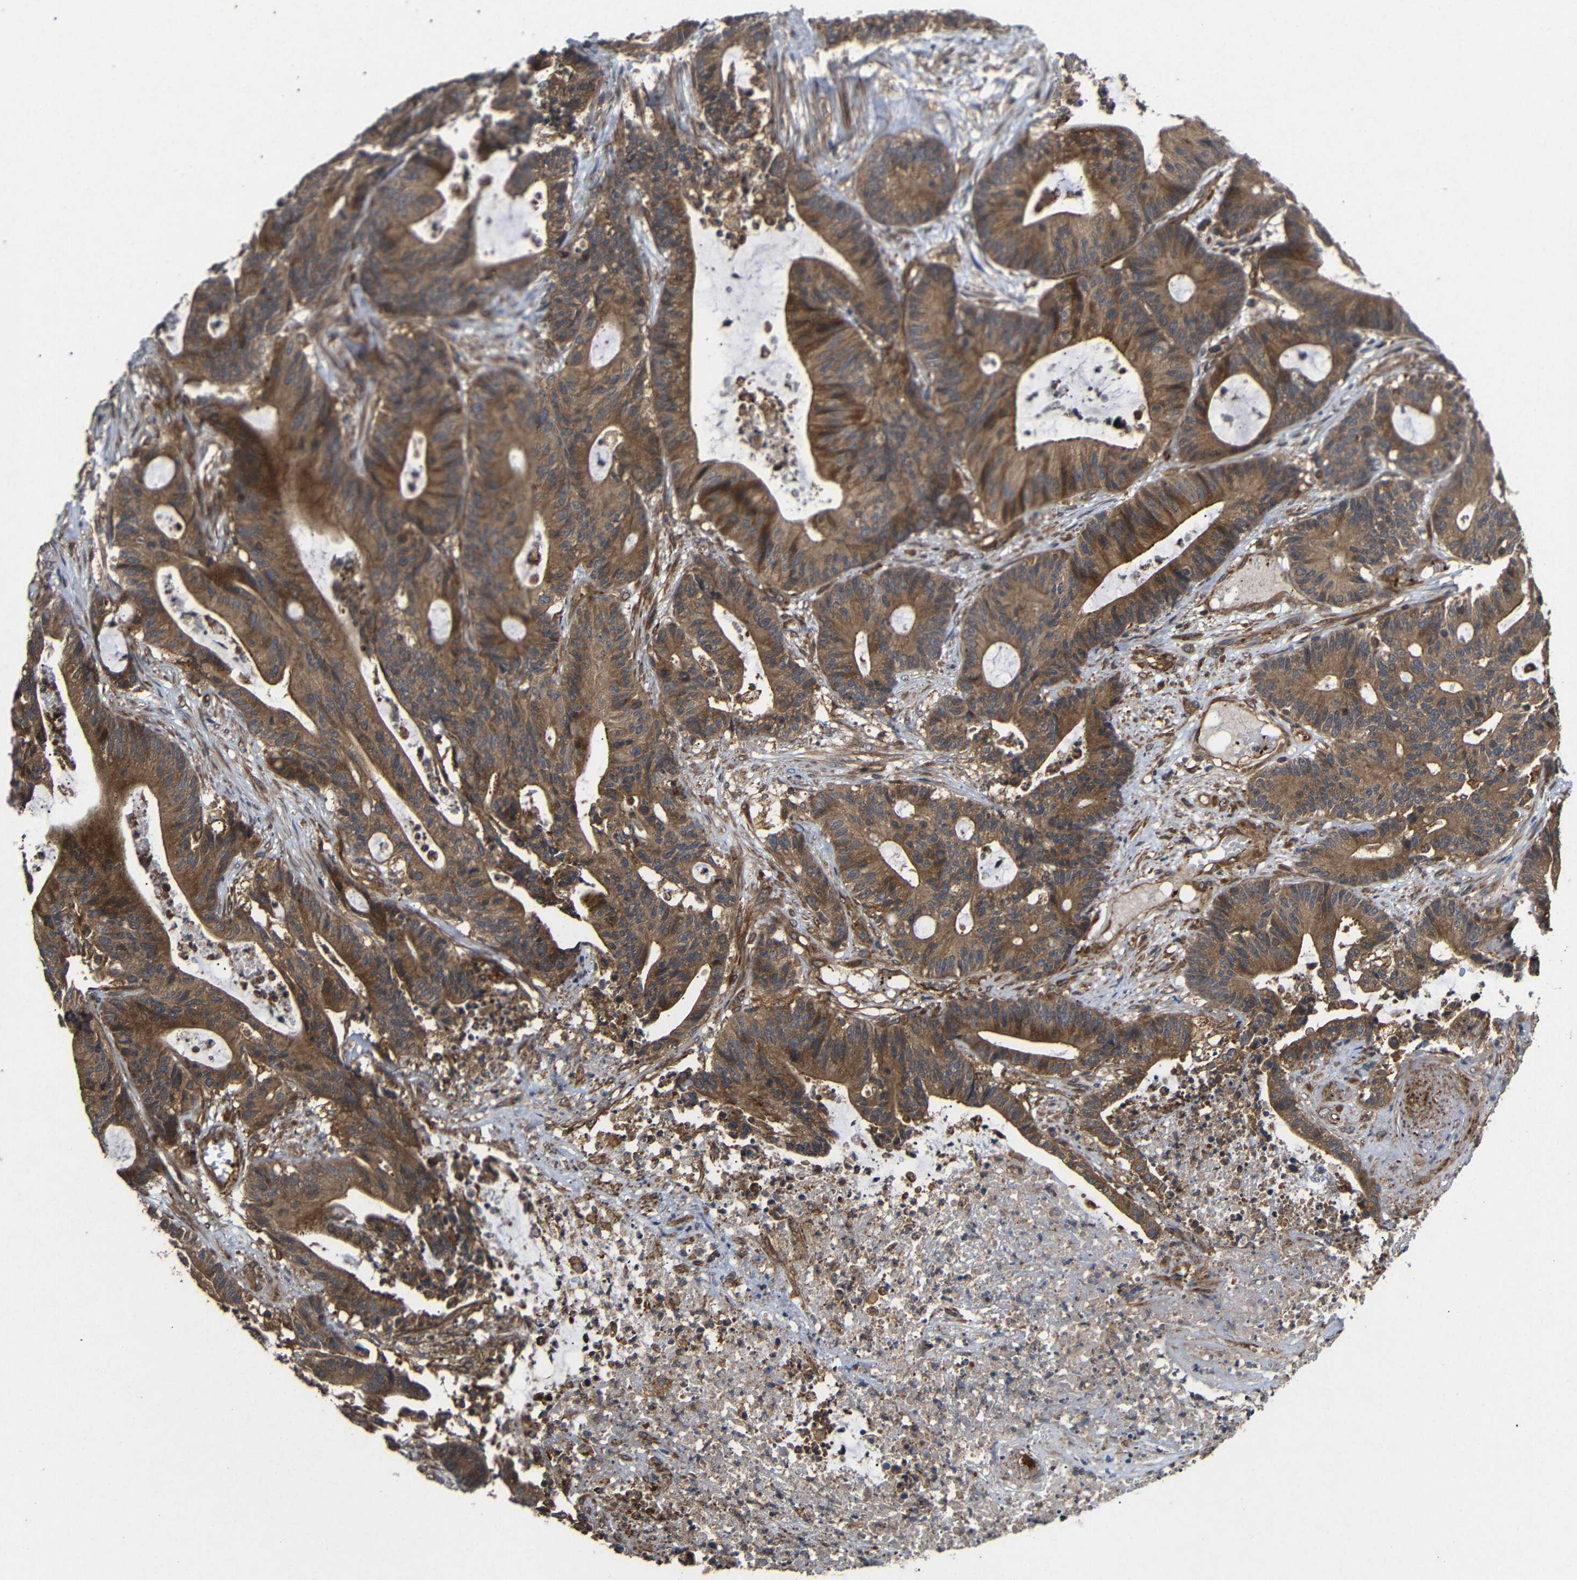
{"staining": {"intensity": "moderate", "quantity": ">75%", "location": "cytoplasmic/membranous"}, "tissue": "colorectal cancer", "cell_type": "Tumor cells", "image_type": "cancer", "snomed": [{"axis": "morphology", "description": "Adenocarcinoma, NOS"}, {"axis": "topography", "description": "Colon"}], "caption": "Approximately >75% of tumor cells in colorectal cancer demonstrate moderate cytoplasmic/membranous protein staining as visualized by brown immunohistochemical staining.", "gene": "EIF2S1", "patient": {"sex": "female", "age": 84}}